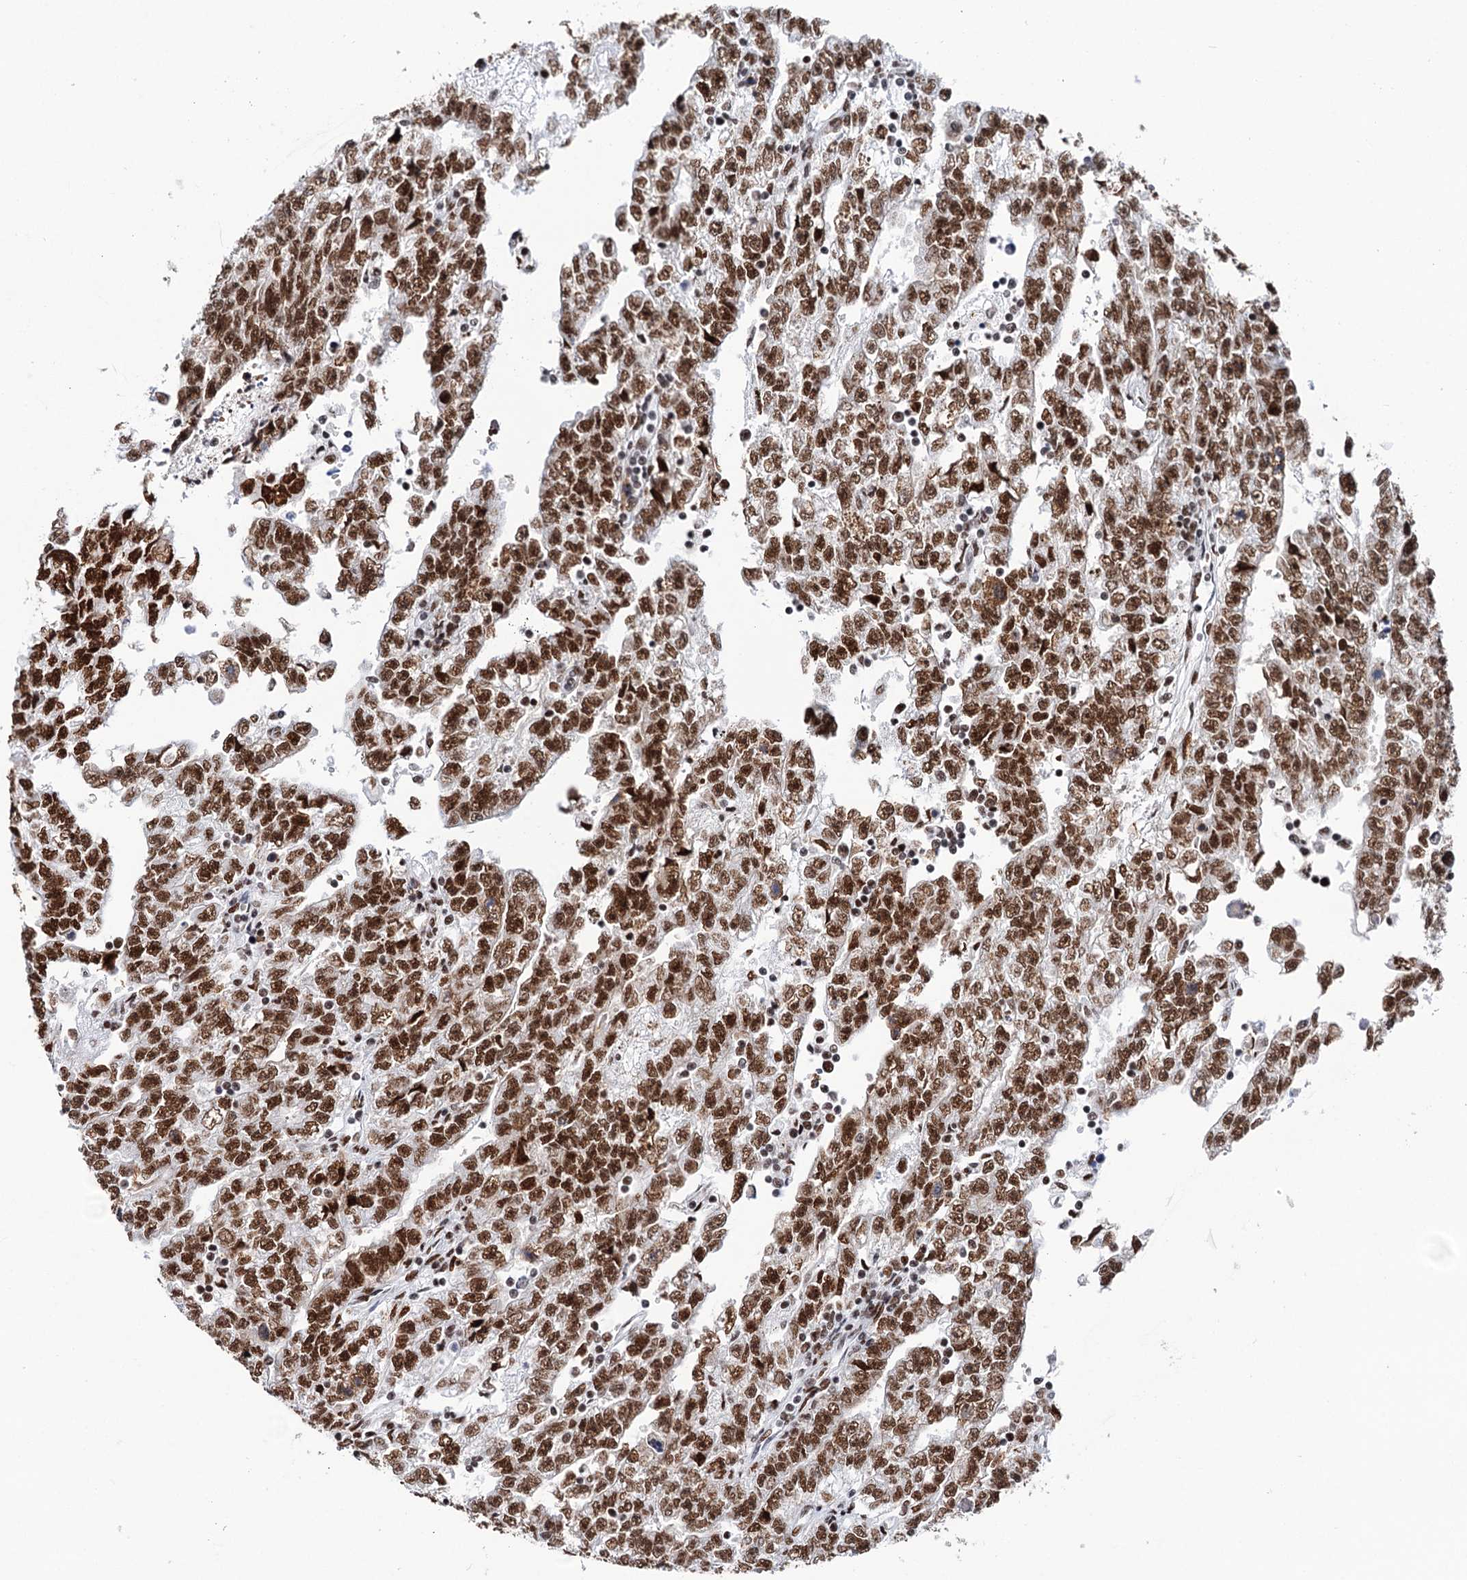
{"staining": {"intensity": "strong", "quantity": ">75%", "location": "nuclear"}, "tissue": "testis cancer", "cell_type": "Tumor cells", "image_type": "cancer", "snomed": [{"axis": "morphology", "description": "Carcinoma, Embryonal, NOS"}, {"axis": "topography", "description": "Testis"}], "caption": "Strong nuclear protein expression is present in about >75% of tumor cells in embryonal carcinoma (testis).", "gene": "MATR3", "patient": {"sex": "male", "age": 25}}